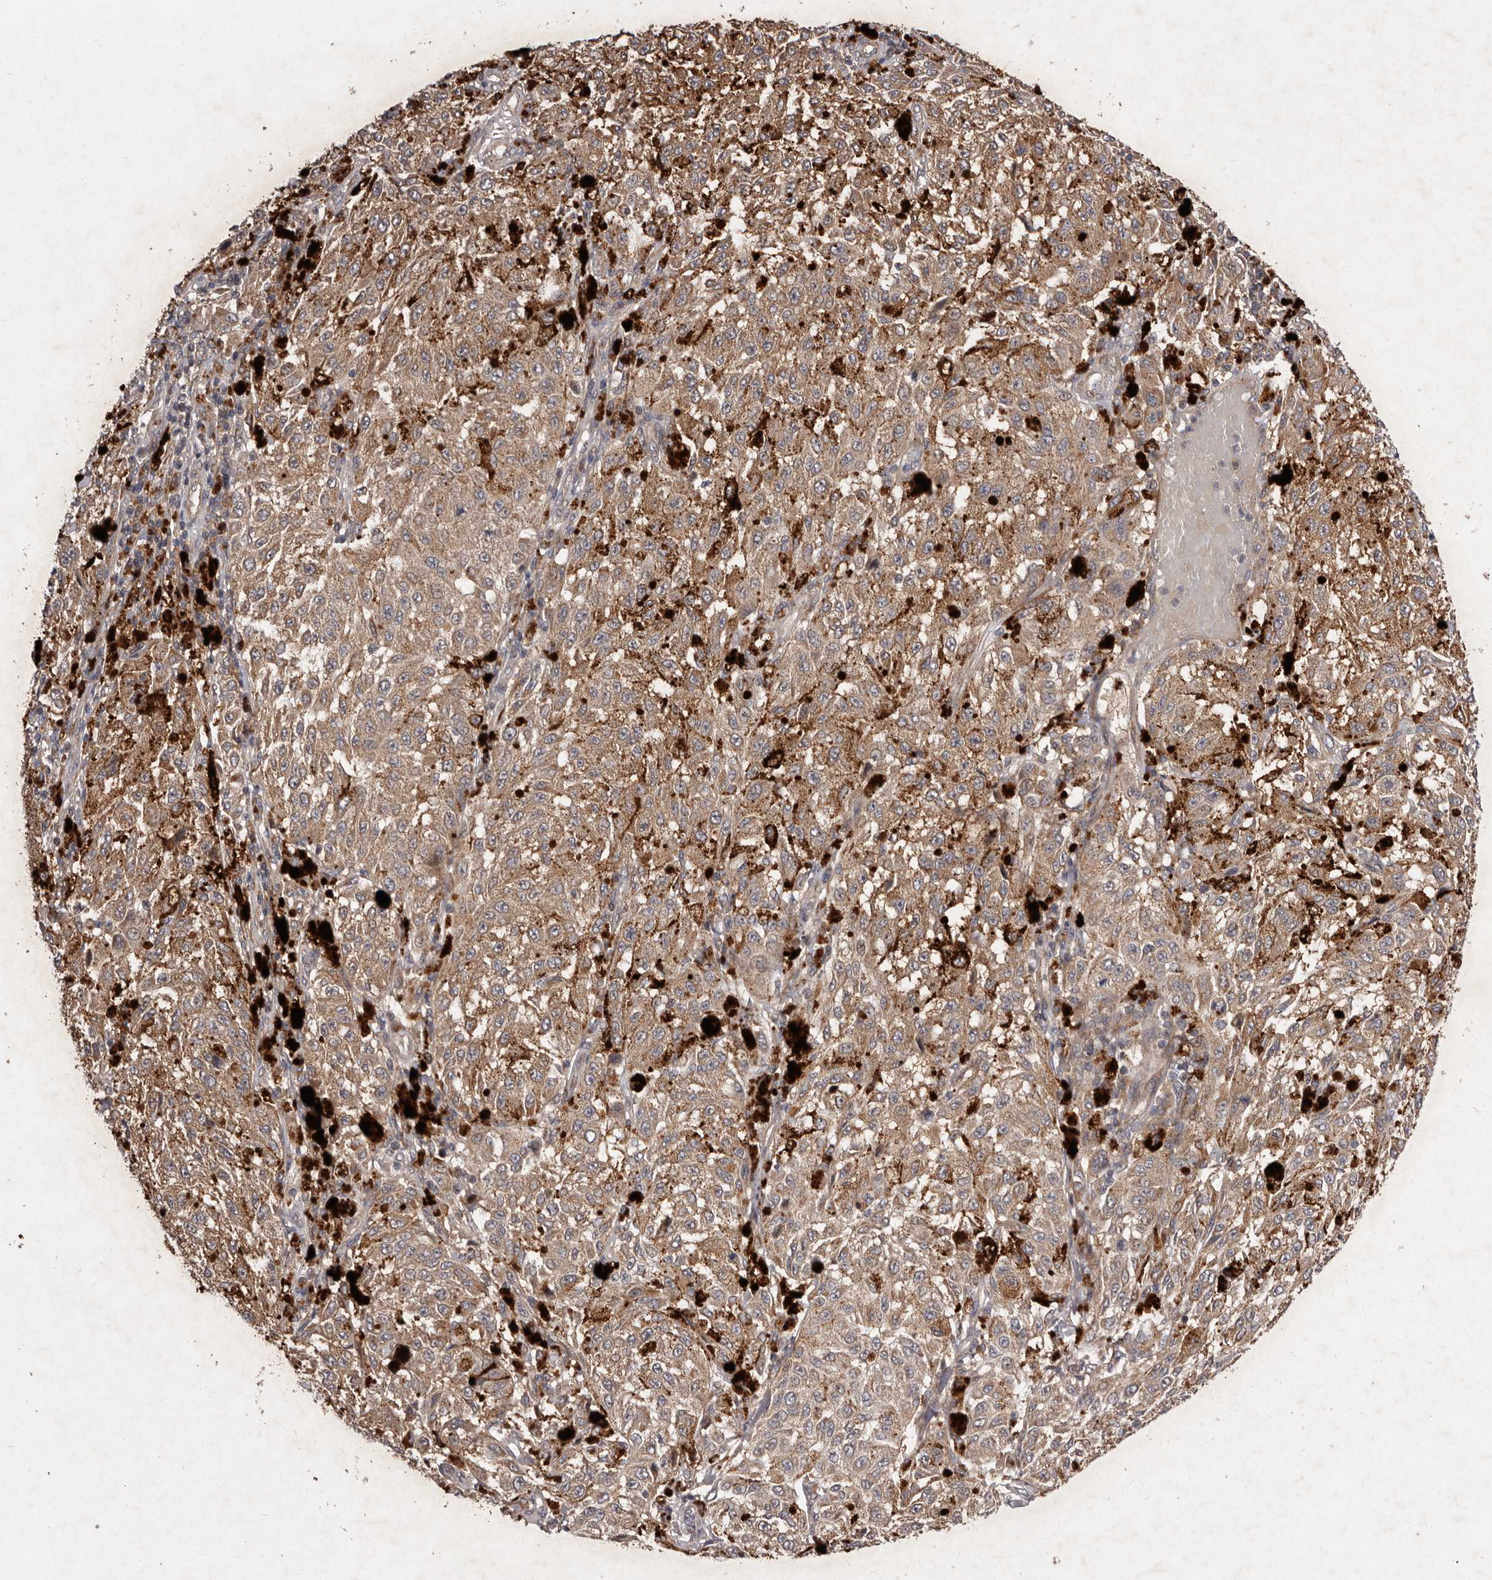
{"staining": {"intensity": "moderate", "quantity": ">75%", "location": "cytoplasmic/membranous"}, "tissue": "melanoma", "cell_type": "Tumor cells", "image_type": "cancer", "snomed": [{"axis": "morphology", "description": "Malignant melanoma, NOS"}, {"axis": "topography", "description": "Skin"}], "caption": "Protein staining of malignant melanoma tissue demonstrates moderate cytoplasmic/membranous positivity in about >75% of tumor cells.", "gene": "FLAD1", "patient": {"sex": "female", "age": 64}}